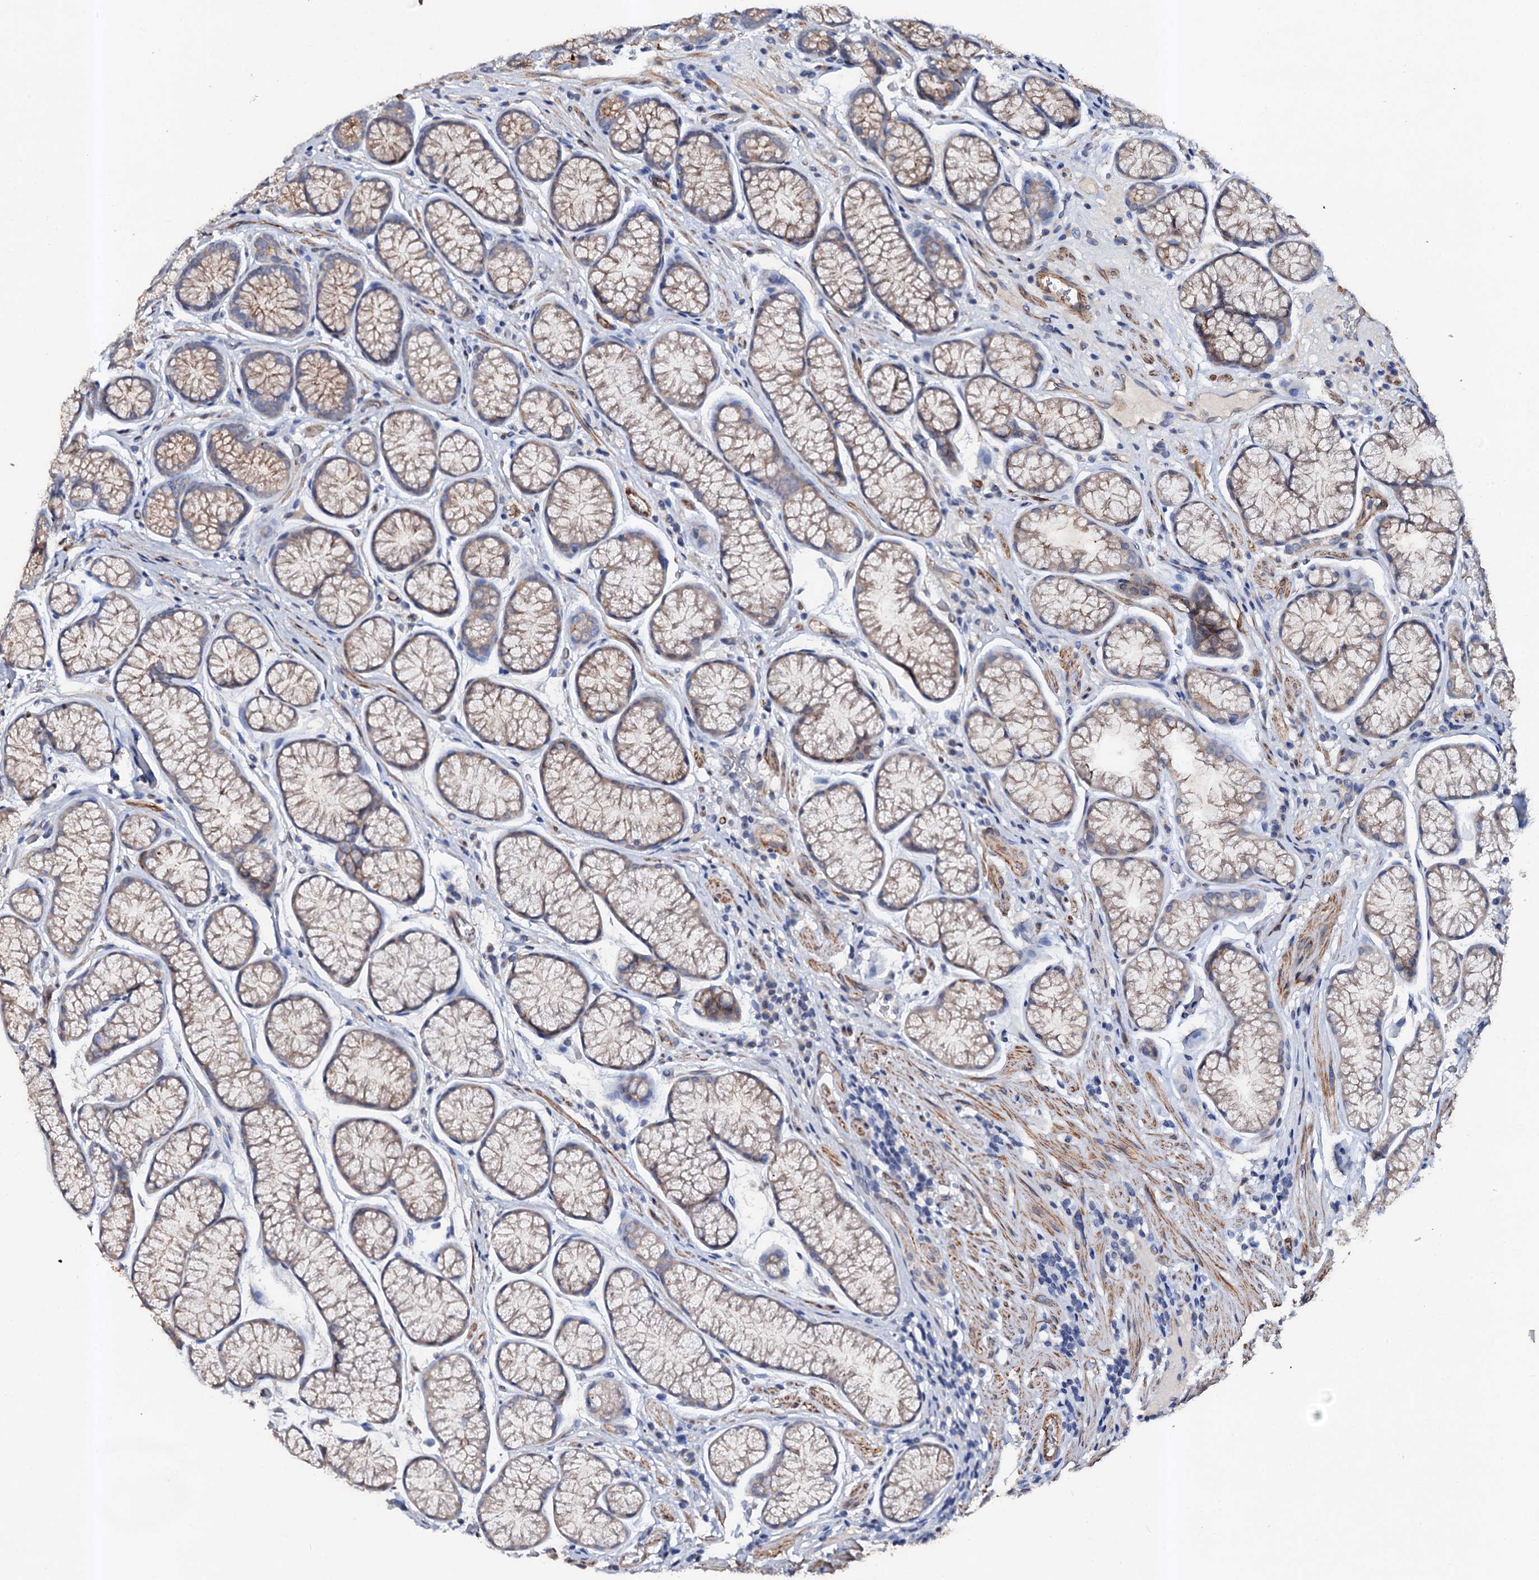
{"staining": {"intensity": "moderate", "quantity": "25%-75%", "location": "cytoplasmic/membranous"}, "tissue": "stomach", "cell_type": "Glandular cells", "image_type": "normal", "snomed": [{"axis": "morphology", "description": "Normal tissue, NOS"}, {"axis": "topography", "description": "Stomach"}], "caption": "This histopathology image reveals IHC staining of unremarkable stomach, with medium moderate cytoplasmic/membranous expression in approximately 25%-75% of glandular cells.", "gene": "VPS36", "patient": {"sex": "male", "age": 42}}